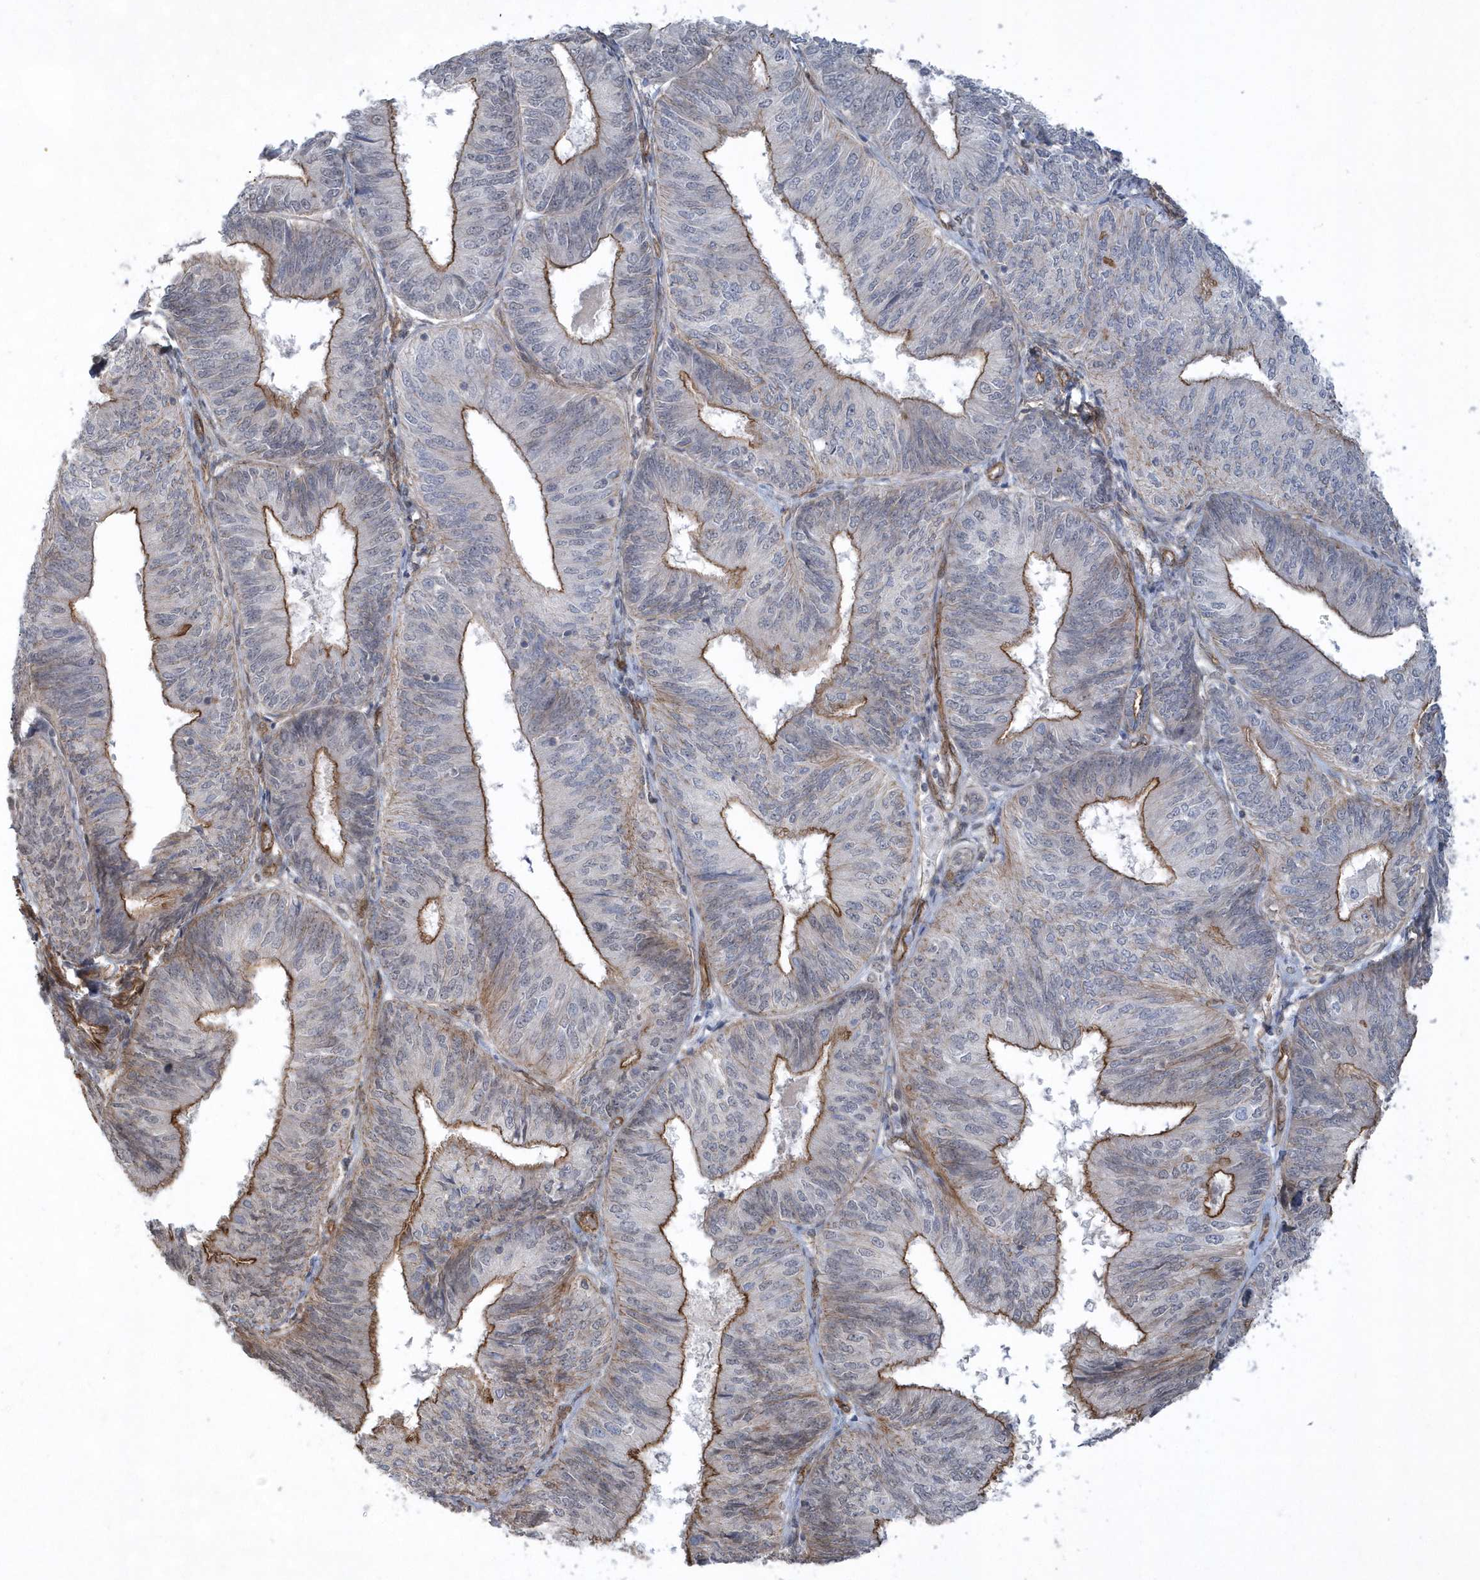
{"staining": {"intensity": "moderate", "quantity": "25%-75%", "location": "cytoplasmic/membranous"}, "tissue": "endometrial cancer", "cell_type": "Tumor cells", "image_type": "cancer", "snomed": [{"axis": "morphology", "description": "Adenocarcinoma, NOS"}, {"axis": "topography", "description": "Endometrium"}], "caption": "Tumor cells reveal medium levels of moderate cytoplasmic/membranous staining in about 25%-75% of cells in human endometrial cancer.", "gene": "RAI14", "patient": {"sex": "female", "age": 58}}